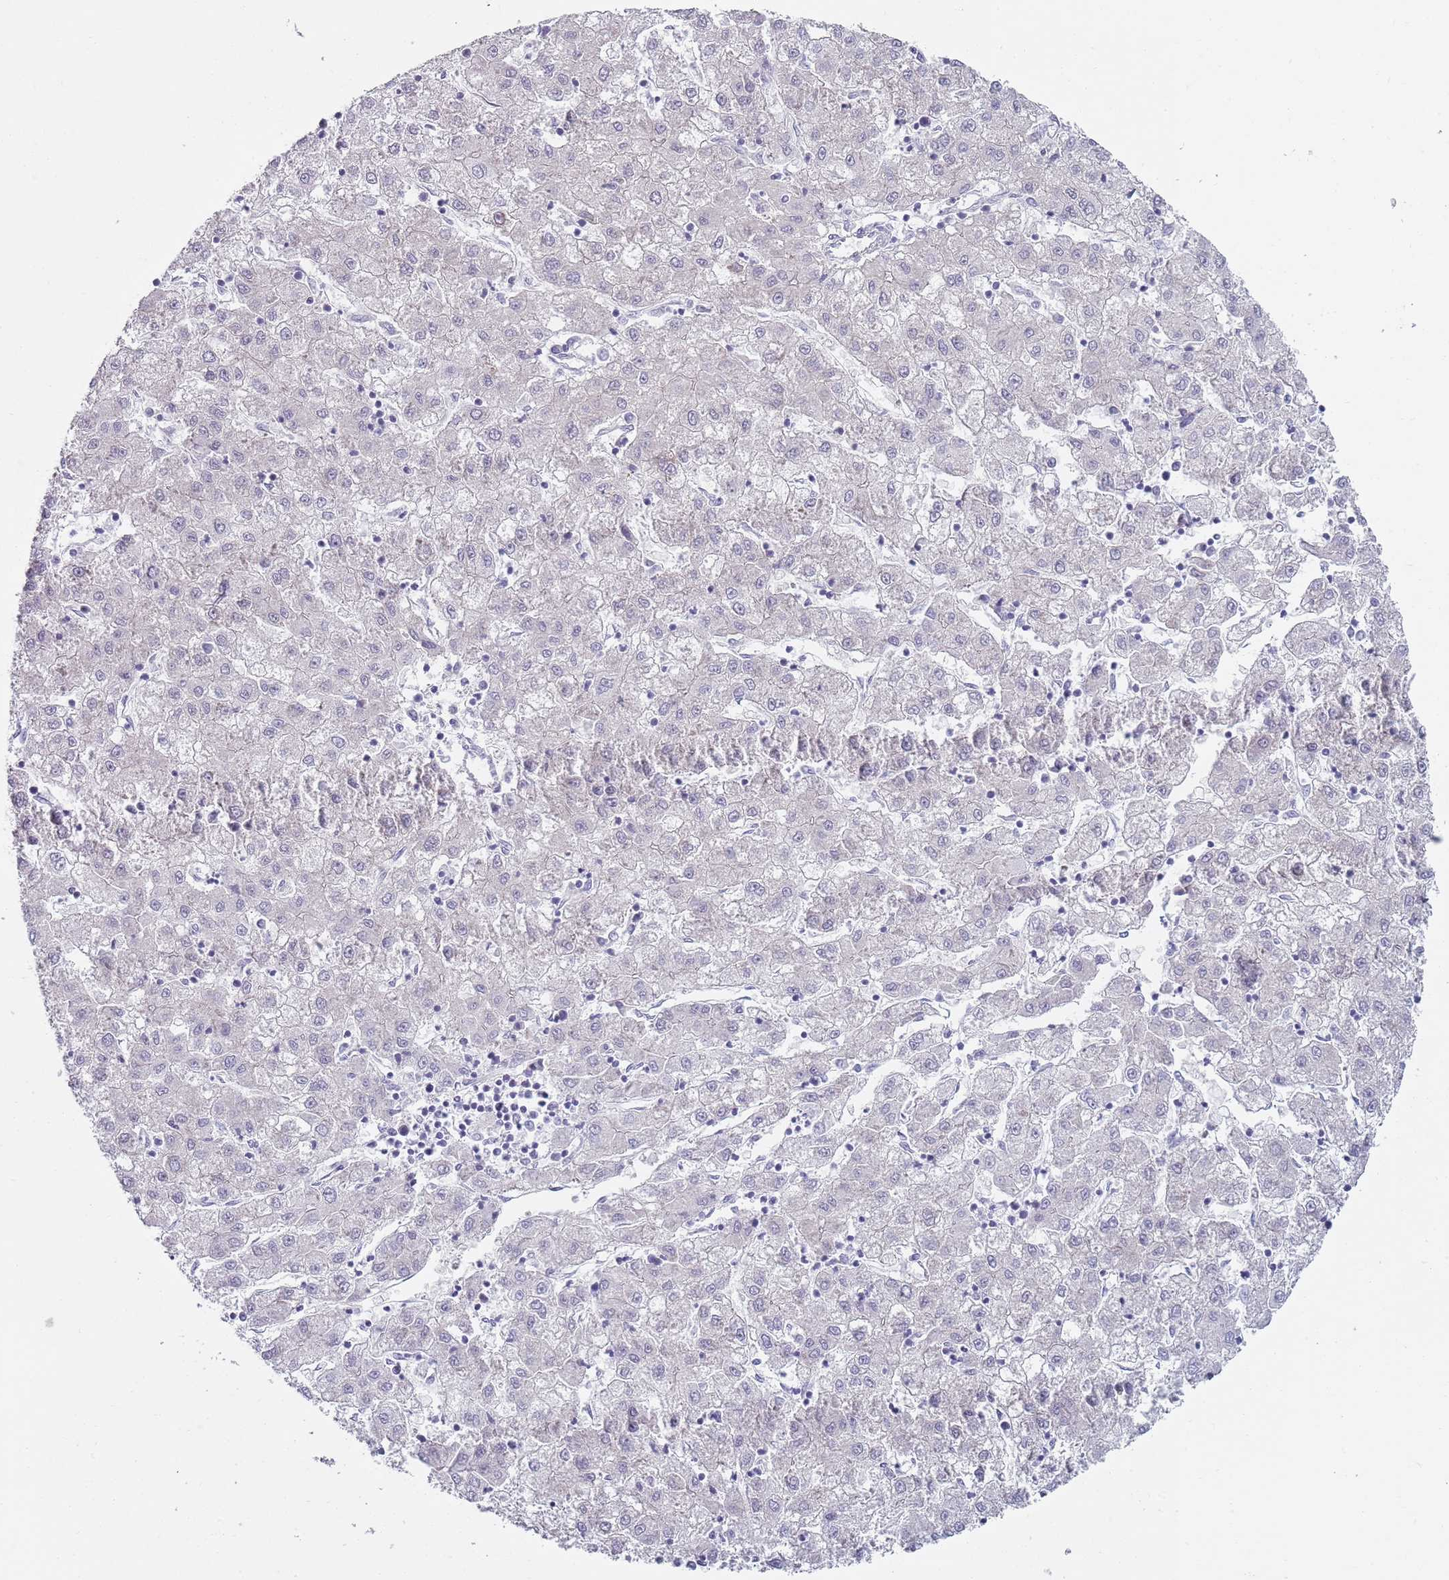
{"staining": {"intensity": "negative", "quantity": "none", "location": "none"}, "tissue": "liver cancer", "cell_type": "Tumor cells", "image_type": "cancer", "snomed": [{"axis": "morphology", "description": "Carcinoma, Hepatocellular, NOS"}, {"axis": "topography", "description": "Liver"}], "caption": "Immunohistochemistry (IHC) histopathology image of human hepatocellular carcinoma (liver) stained for a protein (brown), which exhibits no staining in tumor cells.", "gene": "SLC26A6", "patient": {"sex": "male", "age": 72}}